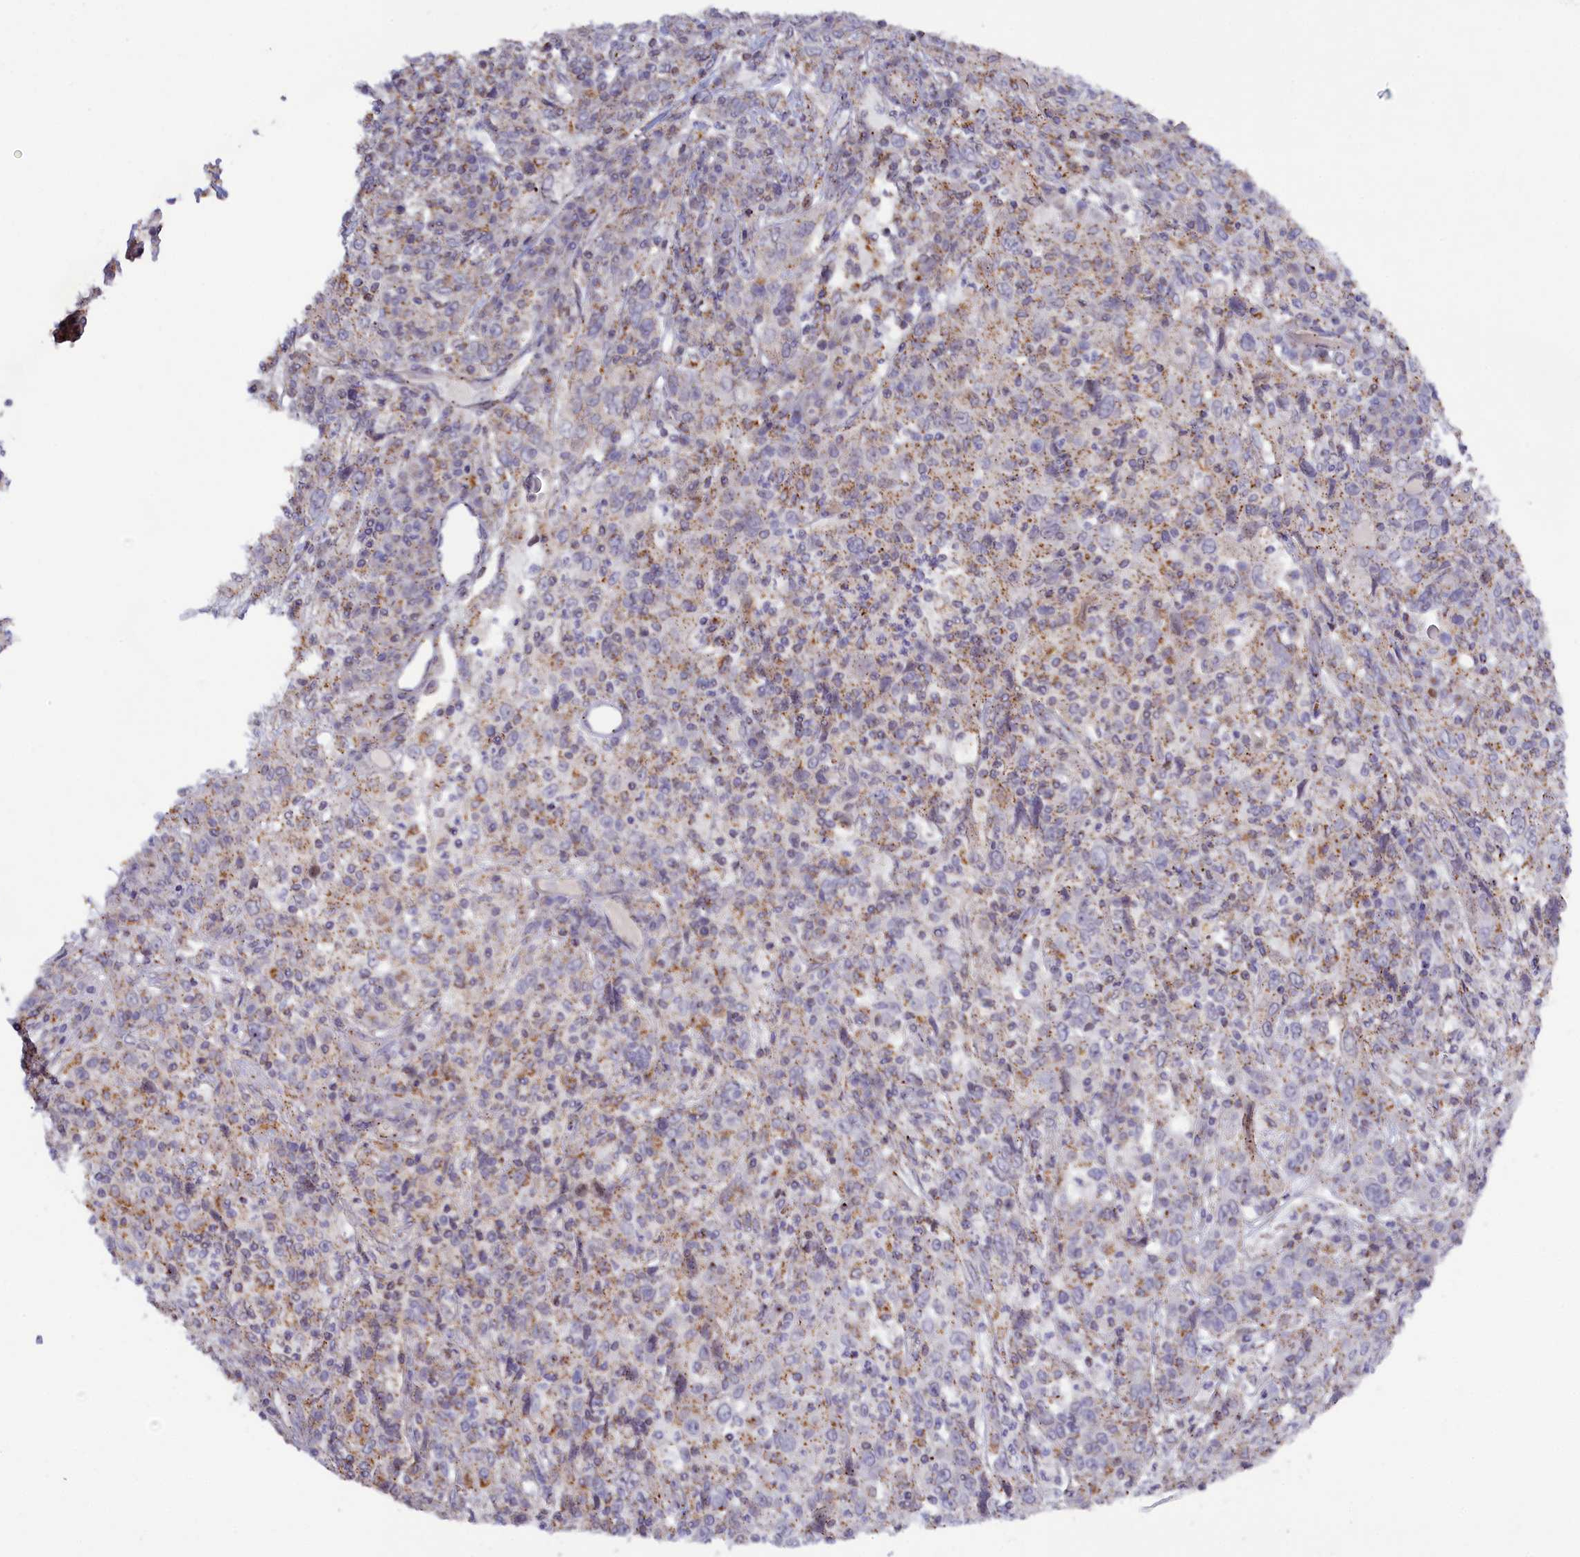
{"staining": {"intensity": "weak", "quantity": "<25%", "location": "cytoplasmic/membranous"}, "tissue": "cervical cancer", "cell_type": "Tumor cells", "image_type": "cancer", "snomed": [{"axis": "morphology", "description": "Squamous cell carcinoma, NOS"}, {"axis": "topography", "description": "Cervix"}], "caption": "The image exhibits no significant staining in tumor cells of cervical cancer (squamous cell carcinoma).", "gene": "HYKK", "patient": {"sex": "female", "age": 46}}